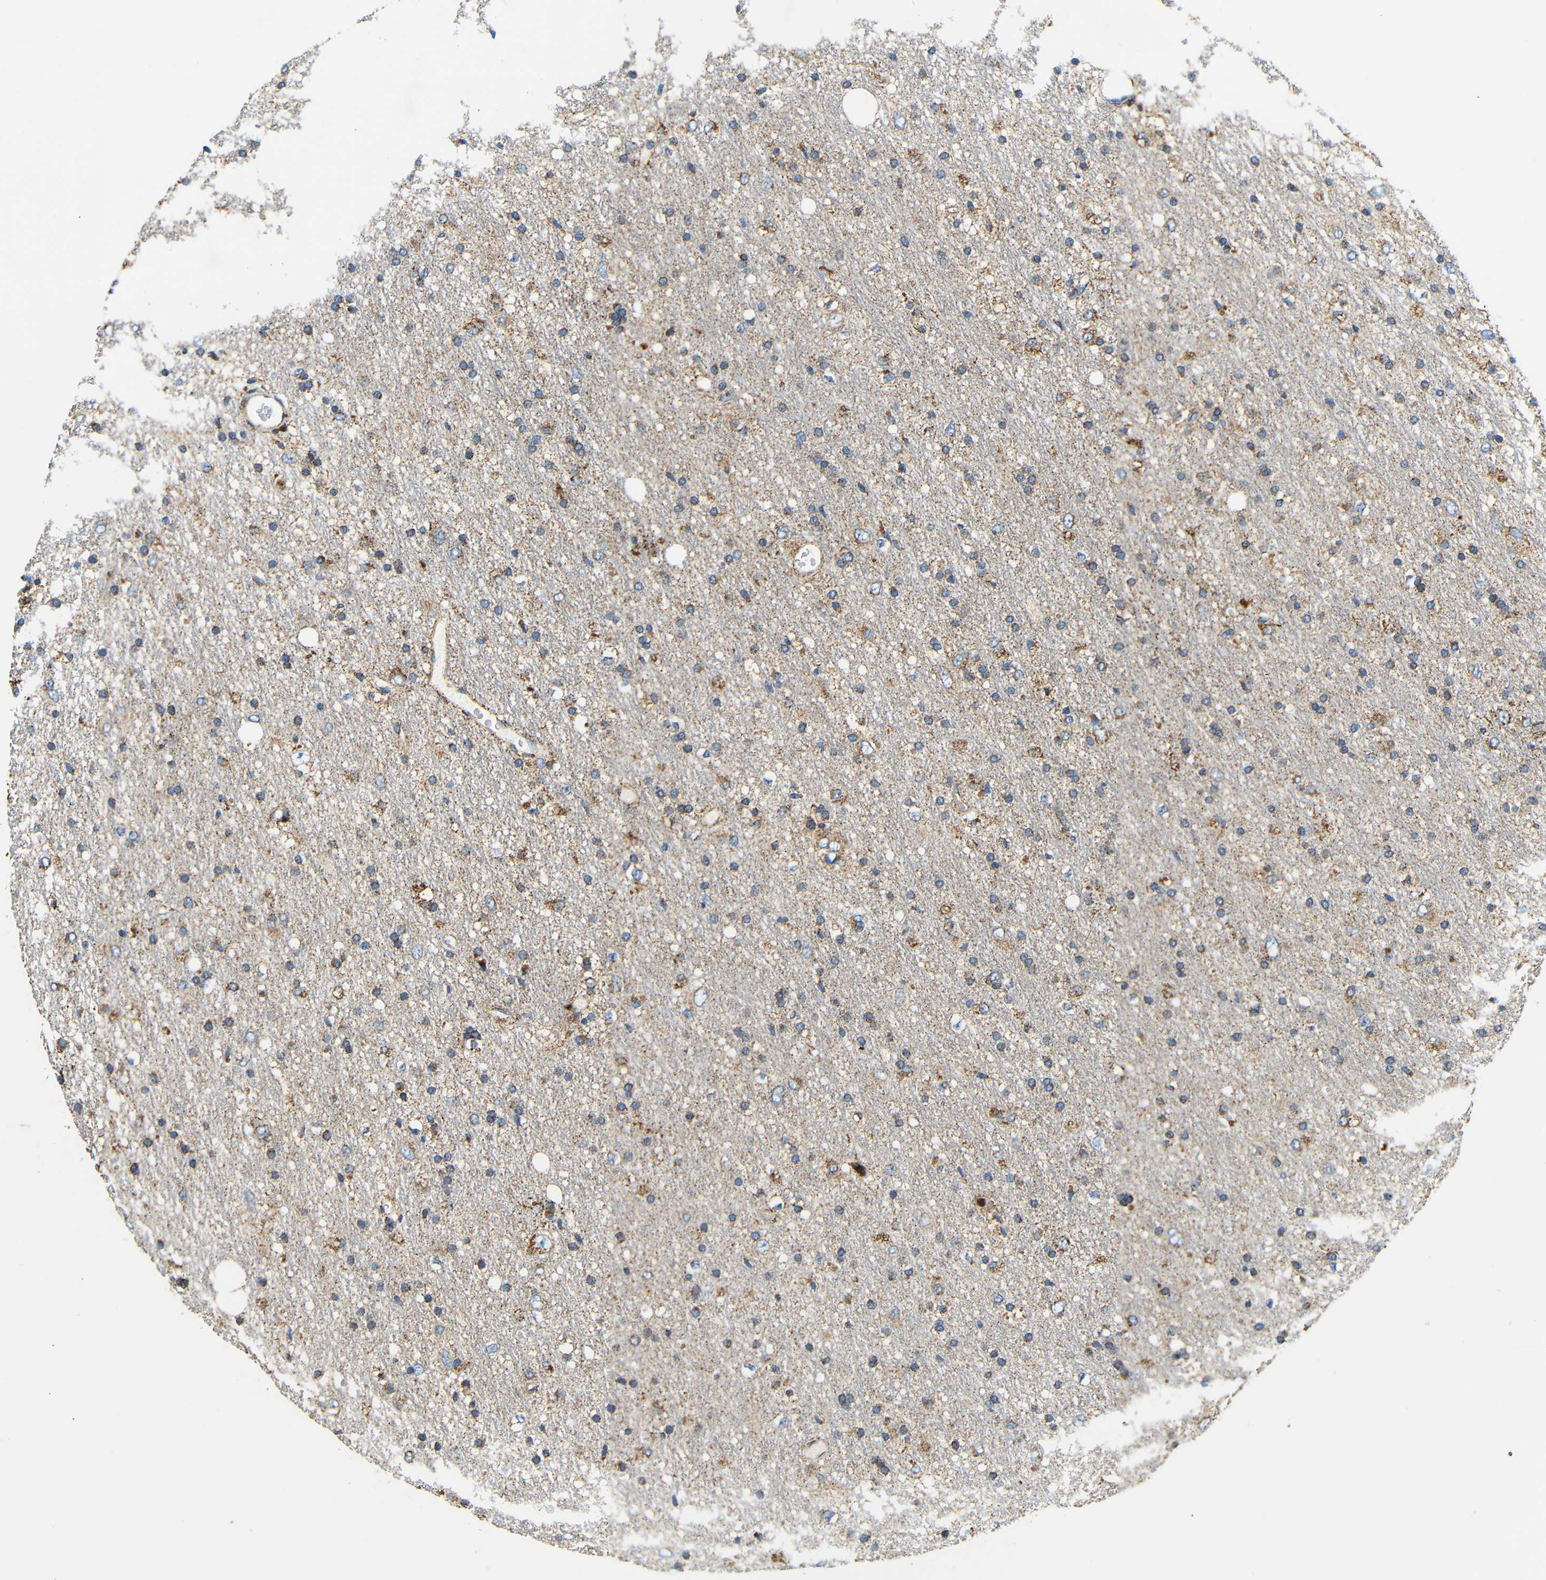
{"staining": {"intensity": "moderate", "quantity": "25%-75%", "location": "cytoplasmic/membranous"}, "tissue": "glioma", "cell_type": "Tumor cells", "image_type": "cancer", "snomed": [{"axis": "morphology", "description": "Glioma, malignant, Low grade"}, {"axis": "topography", "description": "Brain"}], "caption": "A micrograph showing moderate cytoplasmic/membranous expression in approximately 25%-75% of tumor cells in malignant glioma (low-grade), as visualized by brown immunohistochemical staining.", "gene": "GALNT18", "patient": {"sex": "male", "age": 77}}